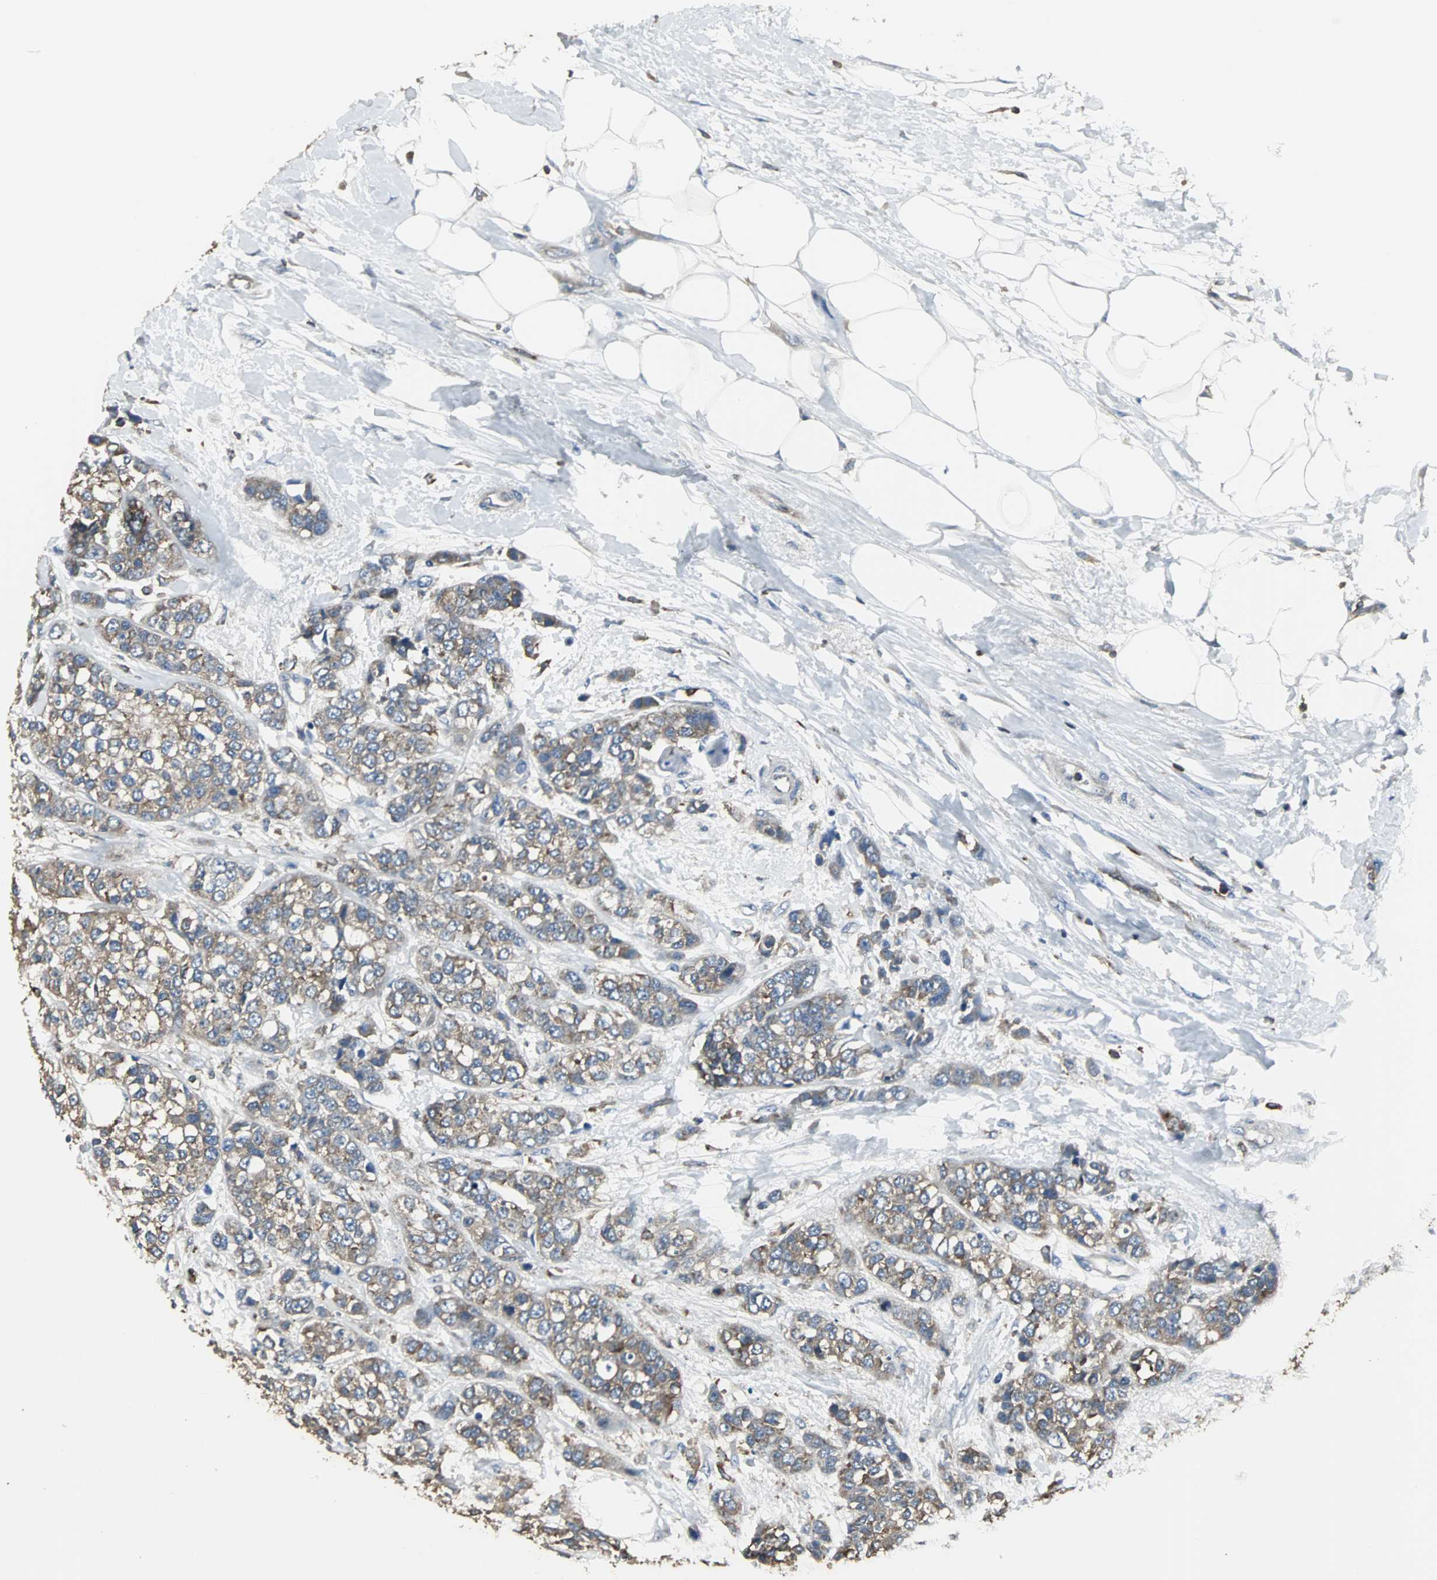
{"staining": {"intensity": "moderate", "quantity": ">75%", "location": "cytoplasmic/membranous"}, "tissue": "breast cancer", "cell_type": "Tumor cells", "image_type": "cancer", "snomed": [{"axis": "morphology", "description": "Duct carcinoma"}, {"axis": "topography", "description": "Breast"}], "caption": "Breast cancer tissue reveals moderate cytoplasmic/membranous expression in approximately >75% of tumor cells", "gene": "LRRFIP1", "patient": {"sex": "female", "age": 51}}